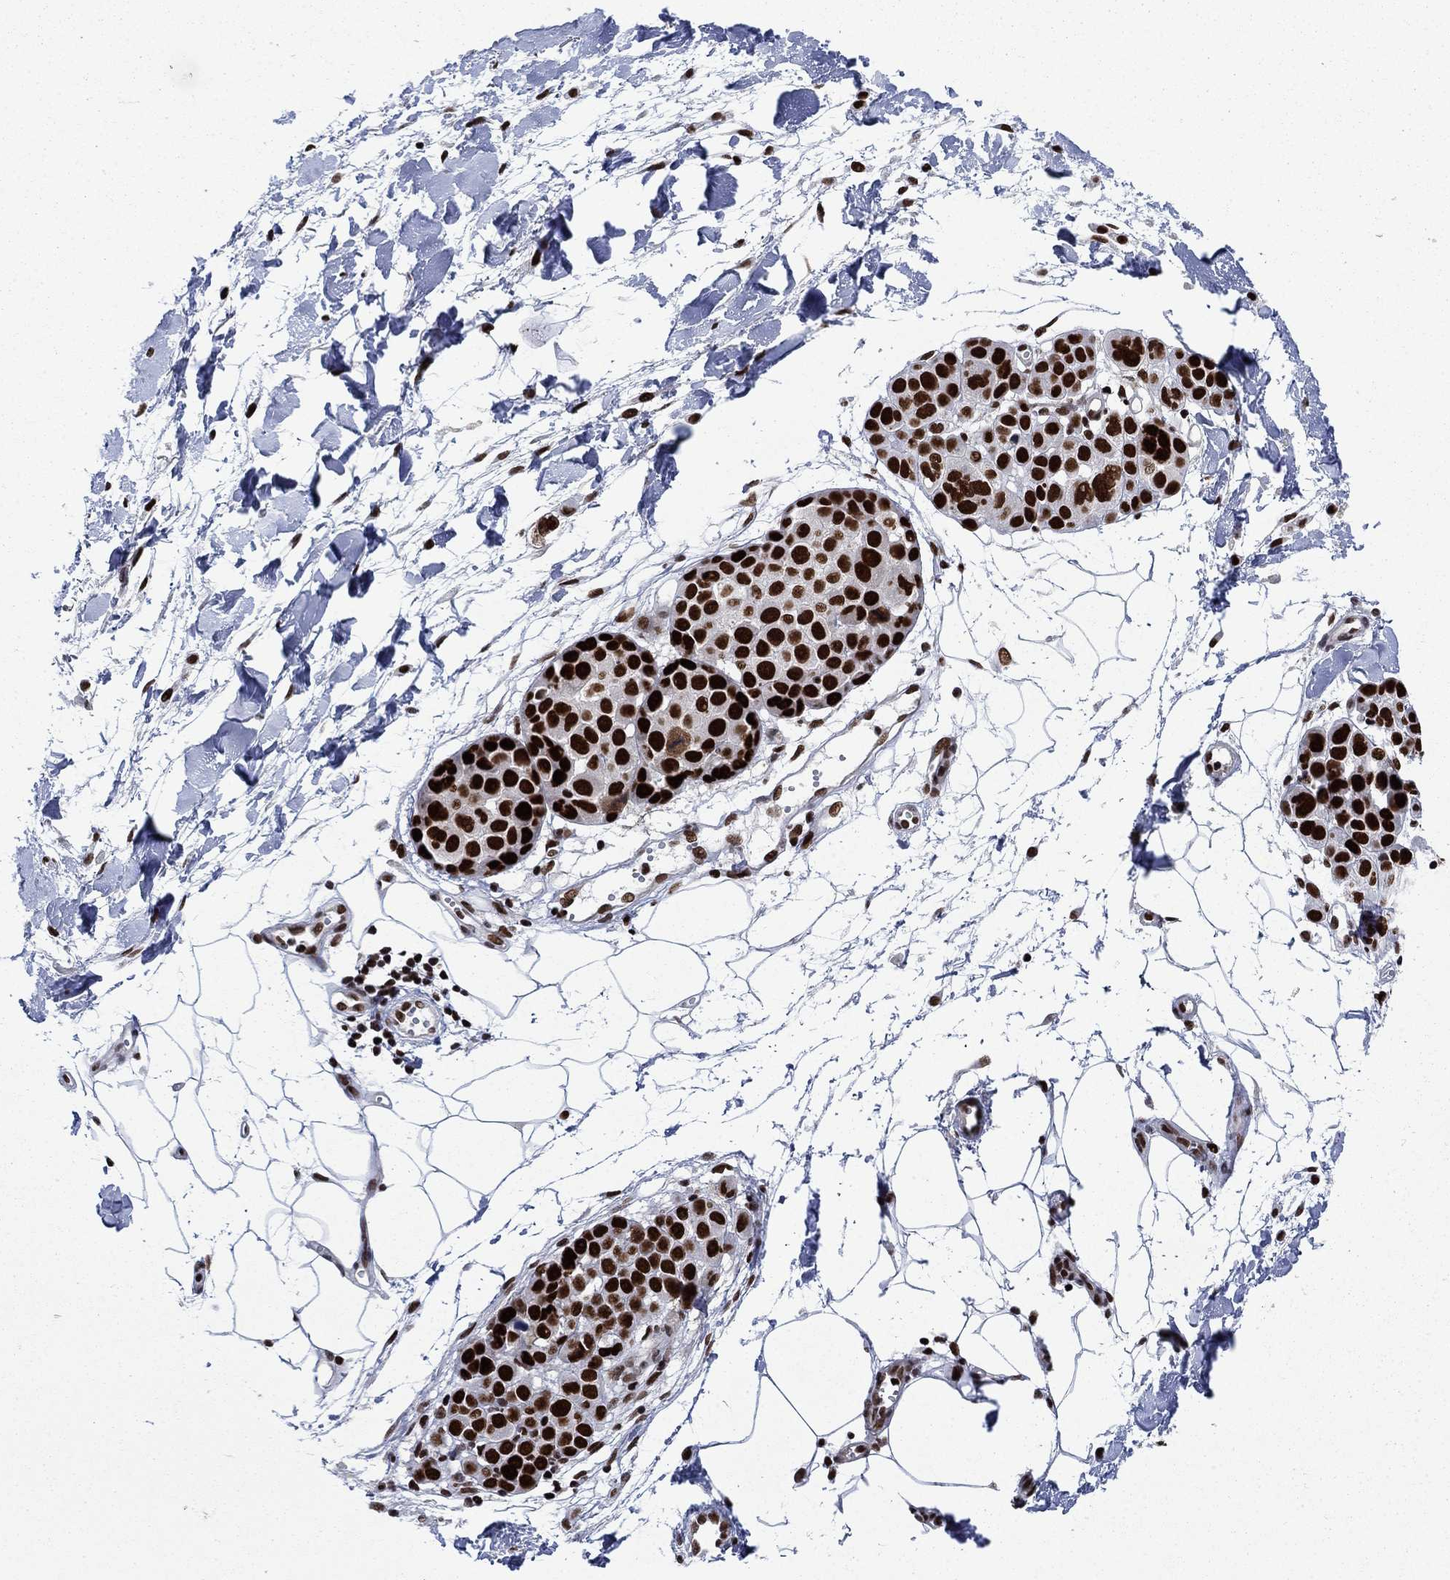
{"staining": {"intensity": "strong", "quantity": ">75%", "location": "nuclear"}, "tissue": "melanoma", "cell_type": "Tumor cells", "image_type": "cancer", "snomed": [{"axis": "morphology", "description": "Malignant melanoma, NOS"}, {"axis": "topography", "description": "Skin"}], "caption": "Immunohistochemical staining of malignant melanoma reveals high levels of strong nuclear protein expression in approximately >75% of tumor cells. The staining is performed using DAB brown chromogen to label protein expression. The nuclei are counter-stained blue using hematoxylin.", "gene": "RPRD1B", "patient": {"sex": "female", "age": 86}}